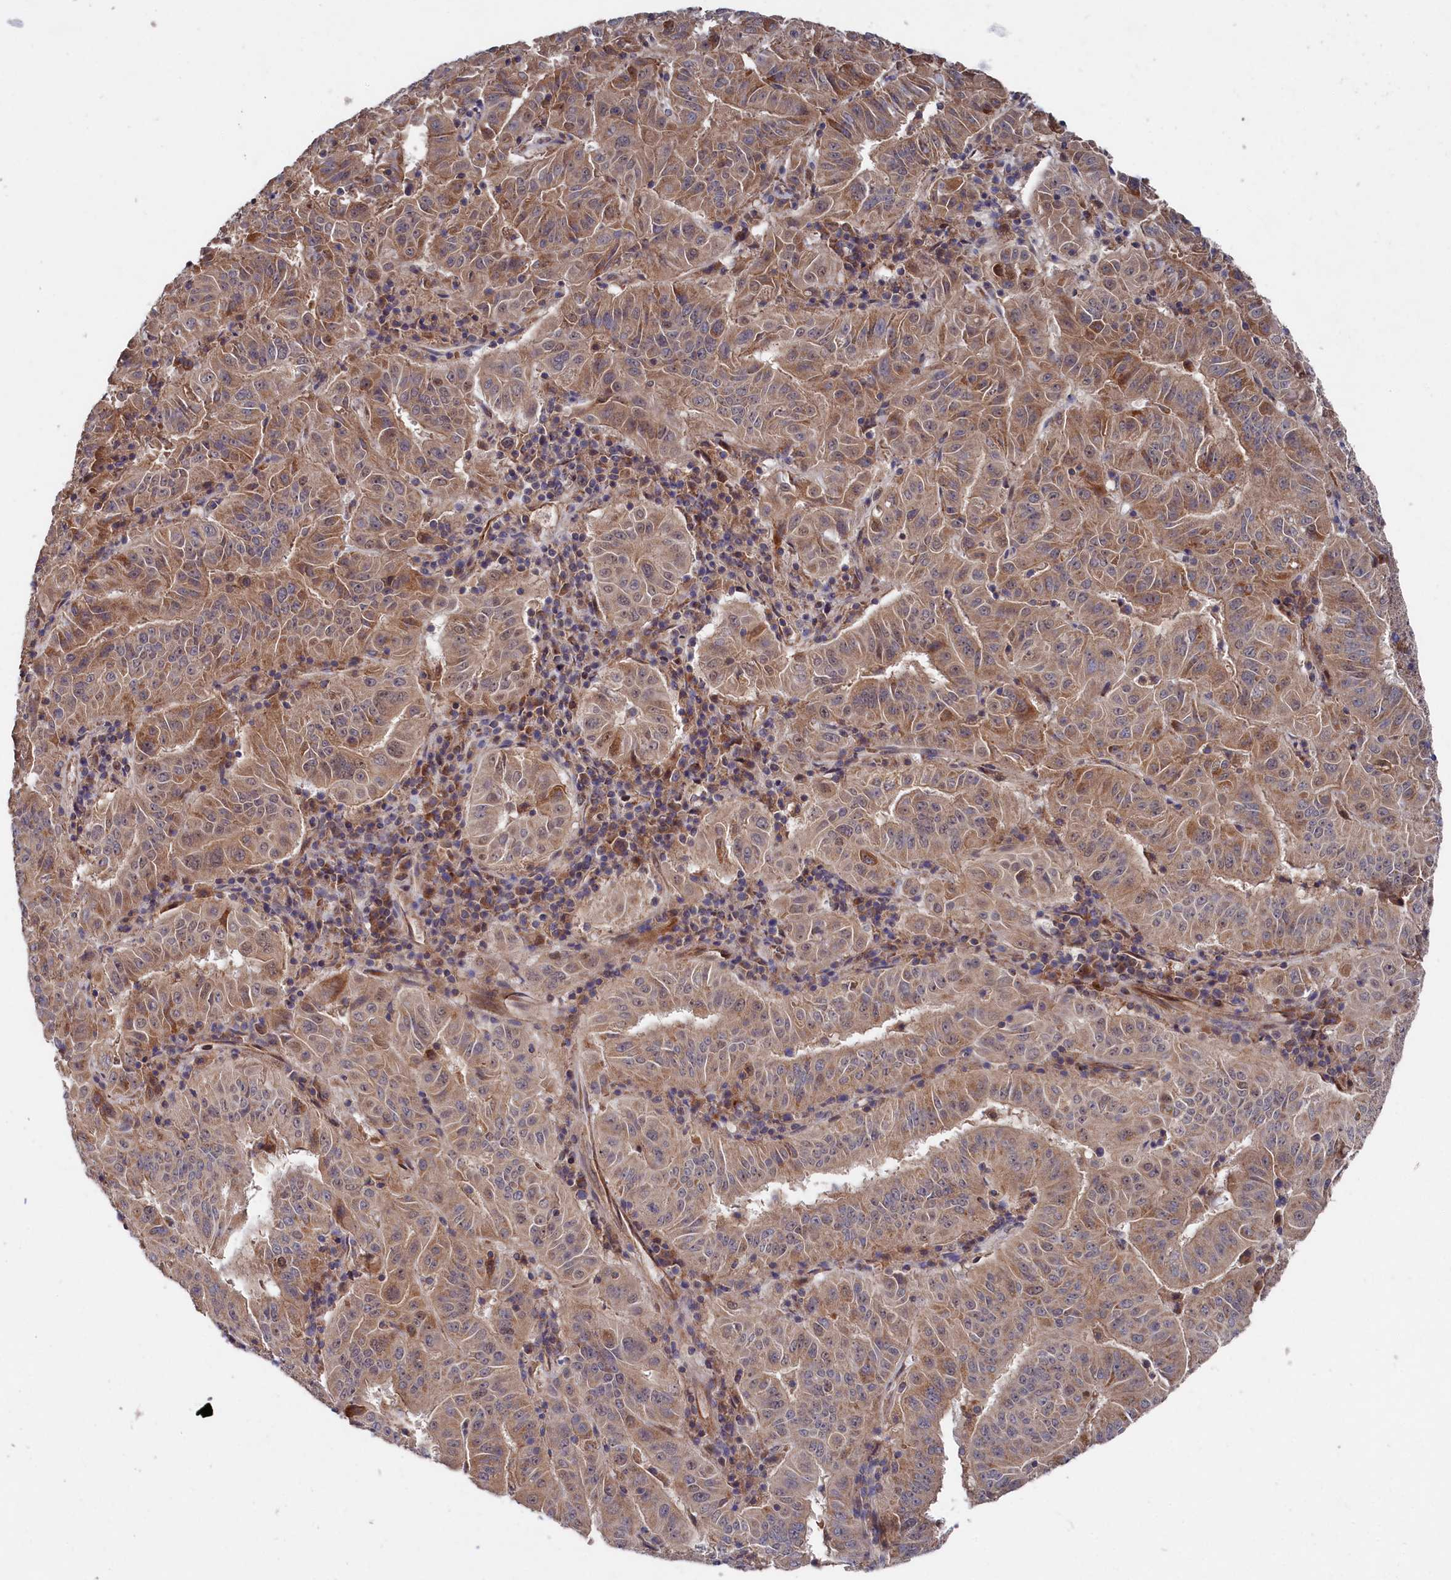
{"staining": {"intensity": "moderate", "quantity": ">75%", "location": "cytoplasmic/membranous"}, "tissue": "pancreatic cancer", "cell_type": "Tumor cells", "image_type": "cancer", "snomed": [{"axis": "morphology", "description": "Adenocarcinoma, NOS"}, {"axis": "topography", "description": "Pancreas"}], "caption": "Pancreatic cancer stained for a protein reveals moderate cytoplasmic/membranous positivity in tumor cells.", "gene": "SUPV3L1", "patient": {"sex": "male", "age": 63}}